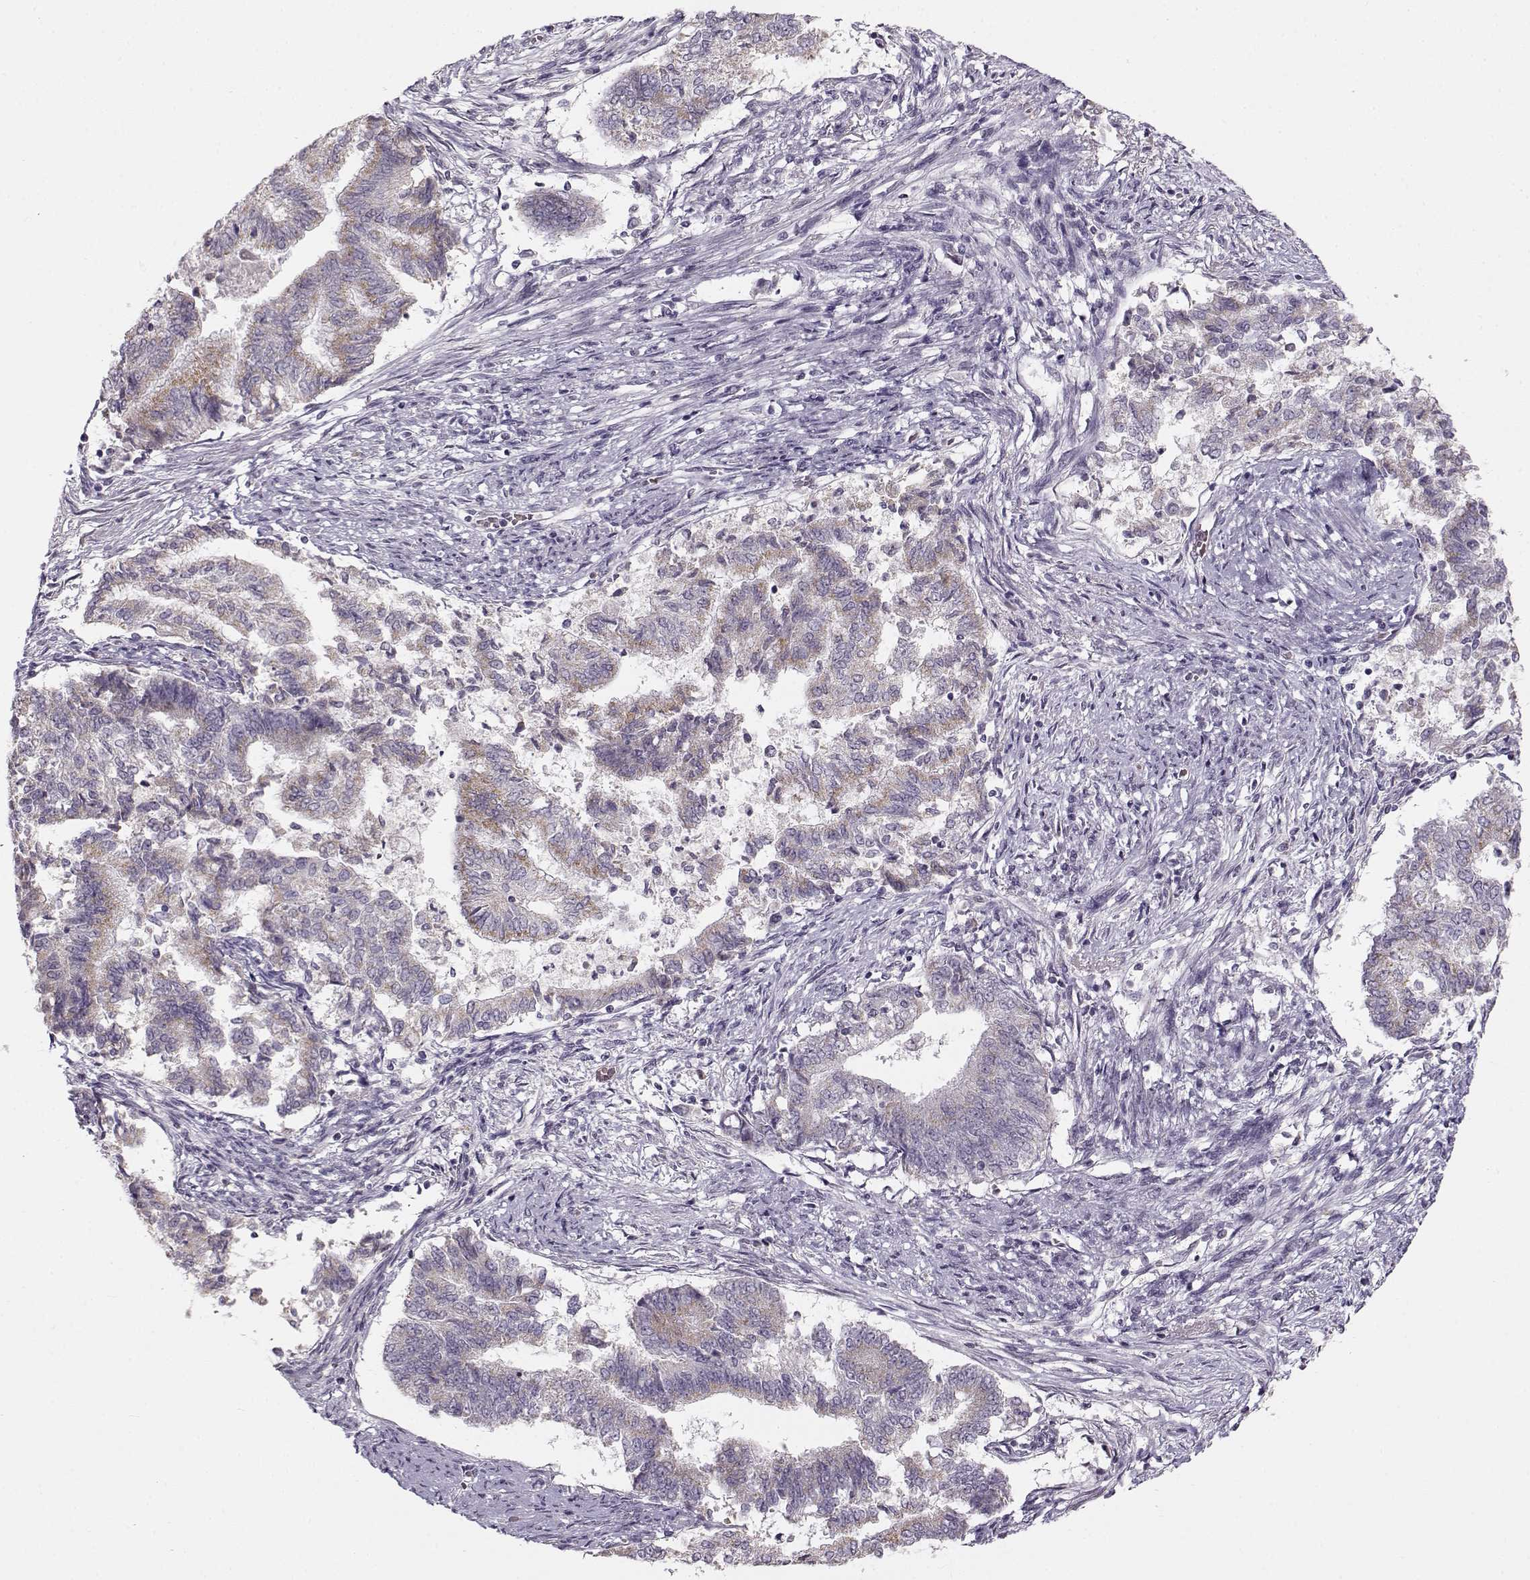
{"staining": {"intensity": "weak", "quantity": ">75%", "location": "cytoplasmic/membranous"}, "tissue": "endometrial cancer", "cell_type": "Tumor cells", "image_type": "cancer", "snomed": [{"axis": "morphology", "description": "Adenocarcinoma, NOS"}, {"axis": "topography", "description": "Endometrium"}], "caption": "Protein analysis of endometrial cancer tissue exhibits weak cytoplasmic/membranous positivity in about >75% of tumor cells. (Brightfield microscopy of DAB IHC at high magnification).", "gene": "SLC4A5", "patient": {"sex": "female", "age": 65}}